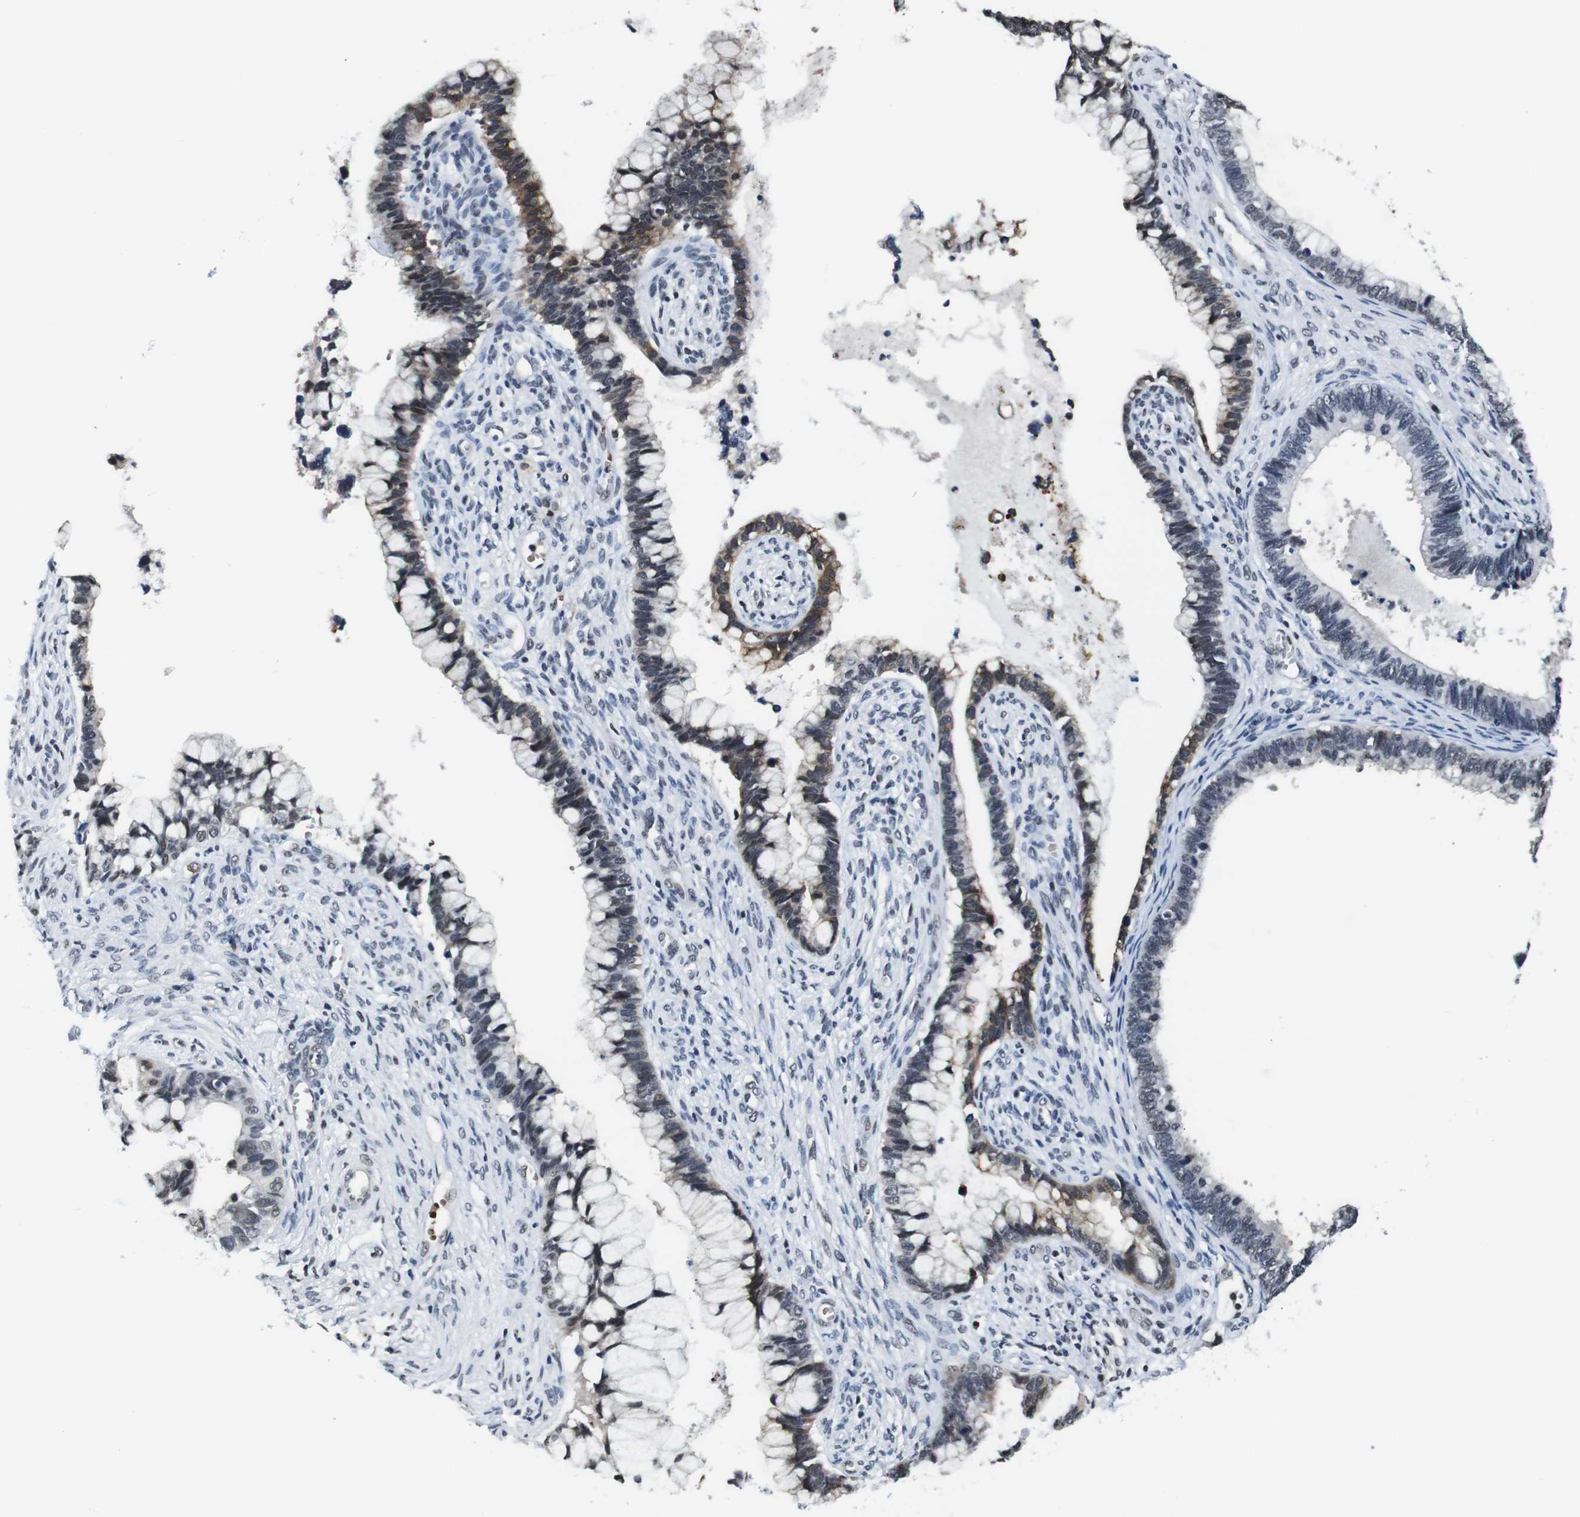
{"staining": {"intensity": "moderate", "quantity": "<25%", "location": "cytoplasmic/membranous"}, "tissue": "cervical cancer", "cell_type": "Tumor cells", "image_type": "cancer", "snomed": [{"axis": "morphology", "description": "Adenocarcinoma, NOS"}, {"axis": "topography", "description": "Cervix"}], "caption": "This is an image of immunohistochemistry staining of adenocarcinoma (cervical), which shows moderate positivity in the cytoplasmic/membranous of tumor cells.", "gene": "ILDR2", "patient": {"sex": "female", "age": 44}}